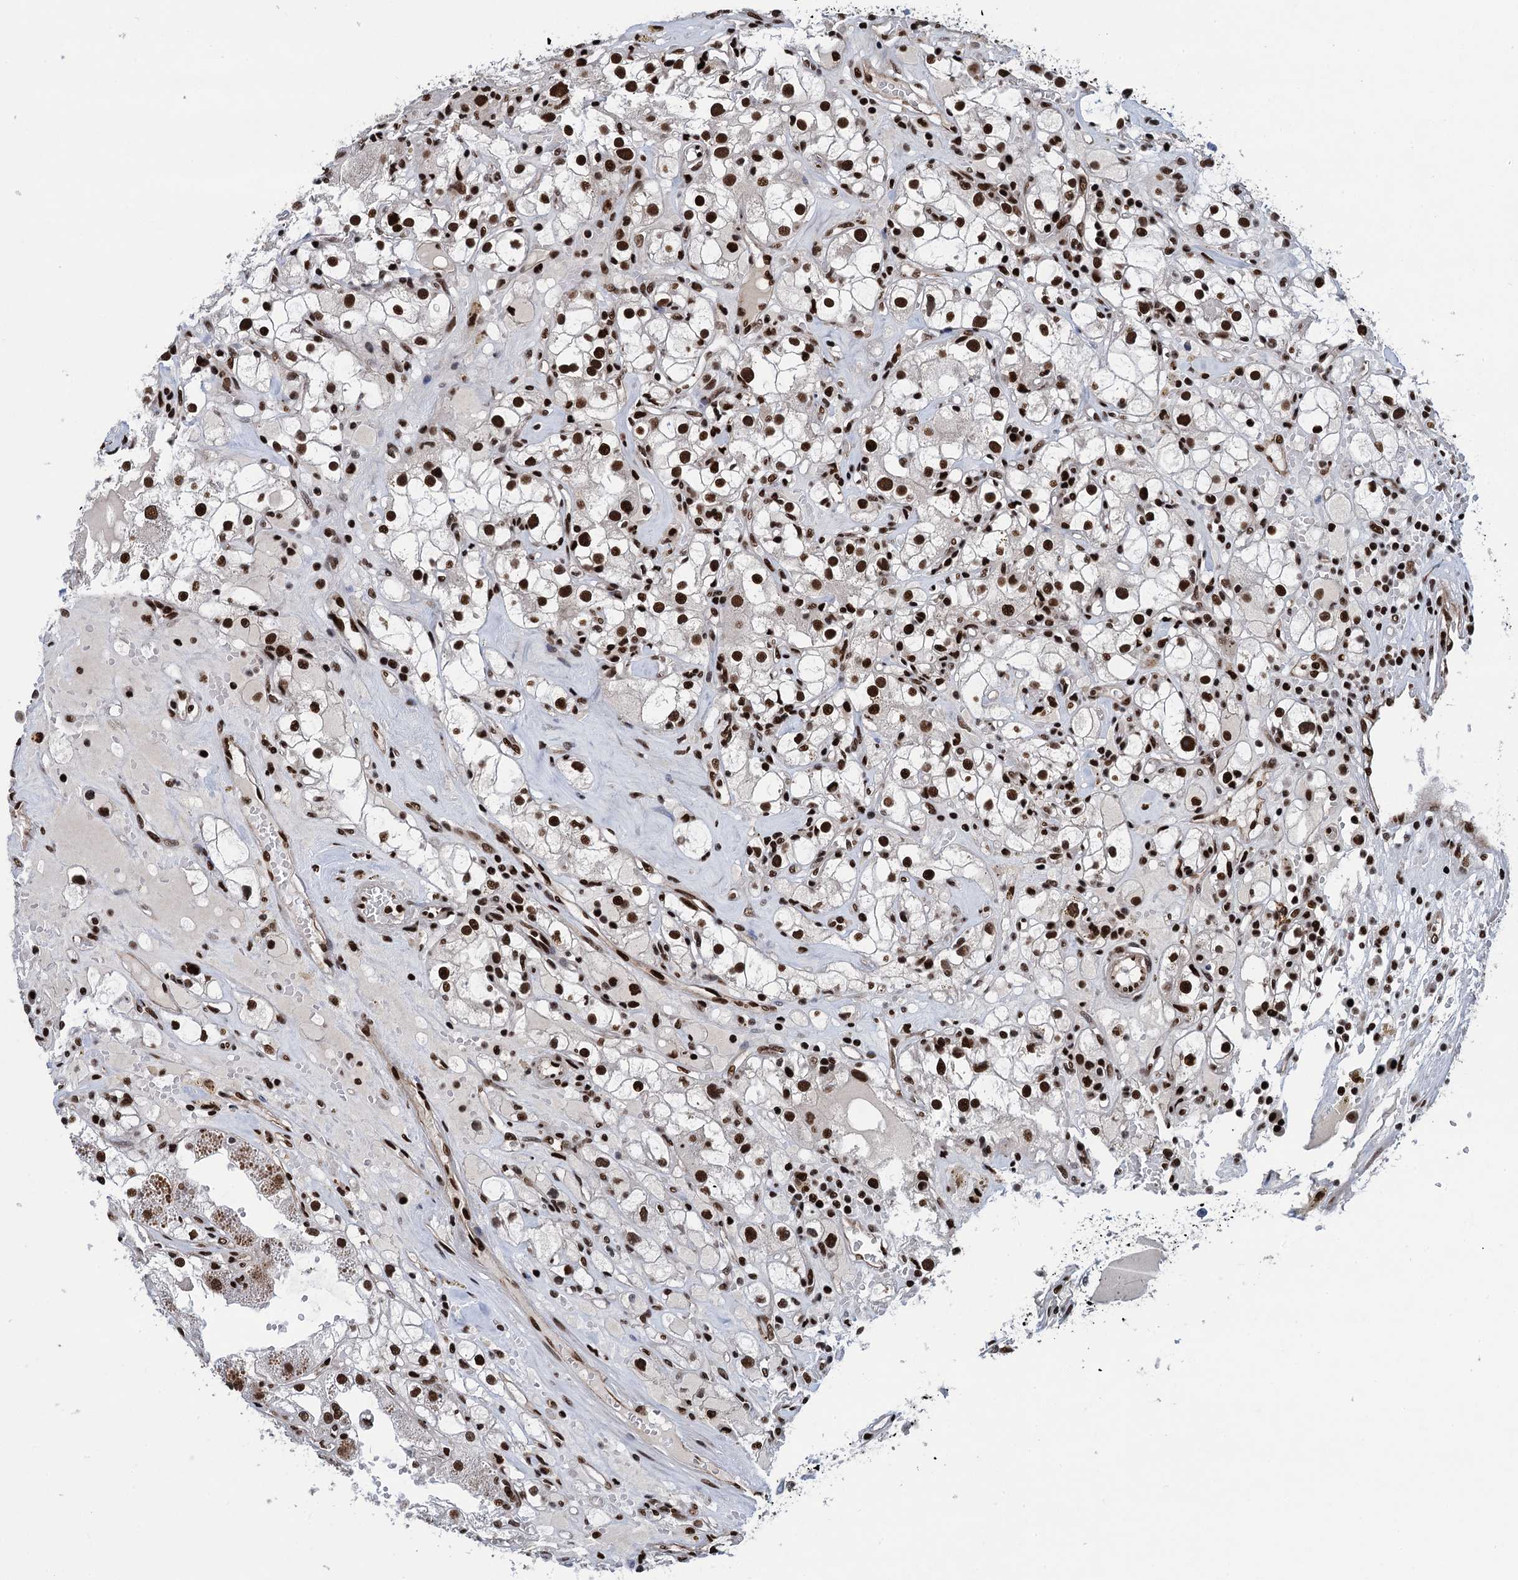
{"staining": {"intensity": "strong", "quantity": ">75%", "location": "nuclear"}, "tissue": "renal cancer", "cell_type": "Tumor cells", "image_type": "cancer", "snomed": [{"axis": "morphology", "description": "Adenocarcinoma, NOS"}, {"axis": "topography", "description": "Kidney"}], "caption": "IHC of human renal adenocarcinoma displays high levels of strong nuclear positivity in about >75% of tumor cells.", "gene": "PPP4R1", "patient": {"sex": "male", "age": 56}}